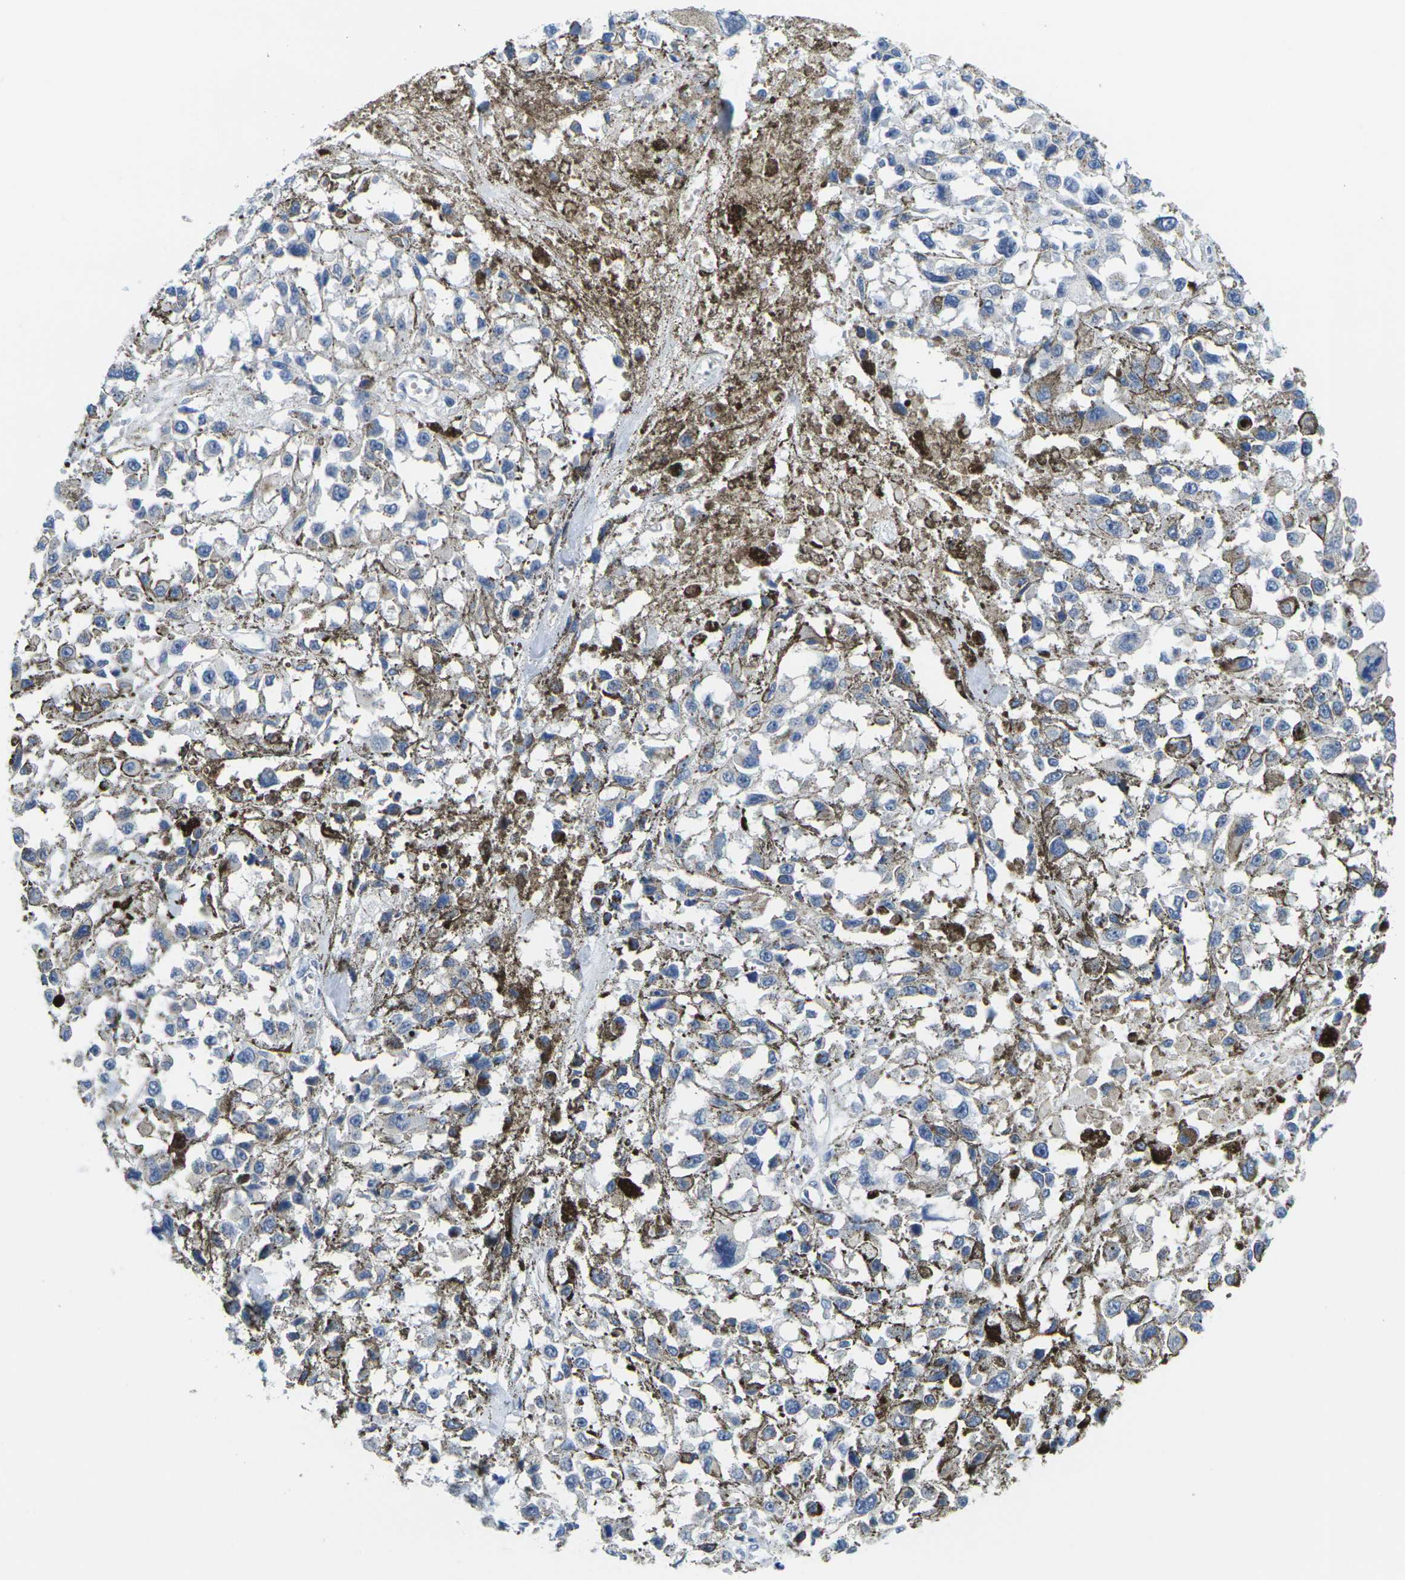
{"staining": {"intensity": "negative", "quantity": "none", "location": "none"}, "tissue": "melanoma", "cell_type": "Tumor cells", "image_type": "cancer", "snomed": [{"axis": "morphology", "description": "Malignant melanoma, Metastatic site"}, {"axis": "topography", "description": "Lymph node"}], "caption": "Malignant melanoma (metastatic site) stained for a protein using IHC reveals no staining tumor cells.", "gene": "CRK", "patient": {"sex": "male", "age": 59}}